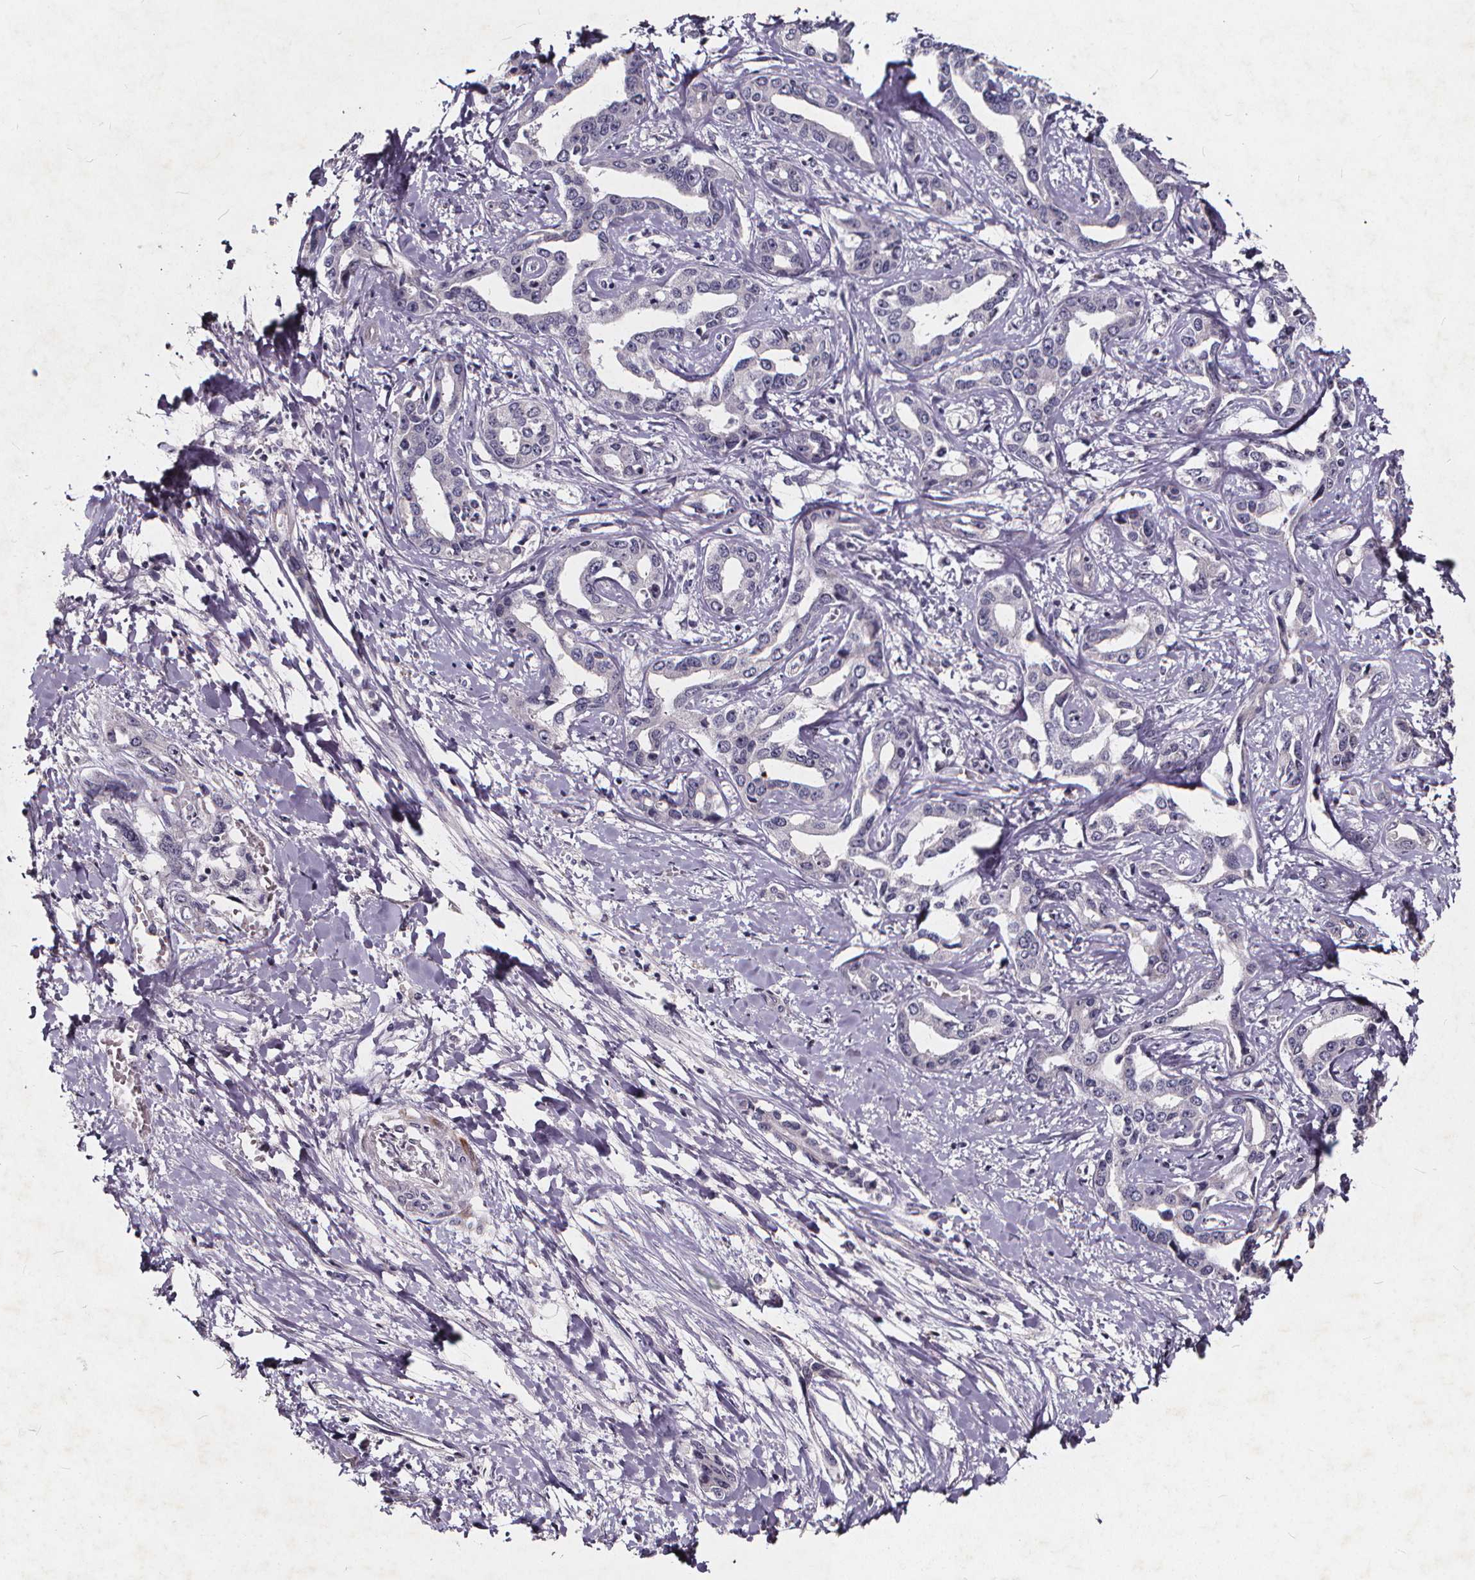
{"staining": {"intensity": "negative", "quantity": "none", "location": "none"}, "tissue": "liver cancer", "cell_type": "Tumor cells", "image_type": "cancer", "snomed": [{"axis": "morphology", "description": "Cholangiocarcinoma"}, {"axis": "topography", "description": "Liver"}], "caption": "Immunohistochemistry (IHC) of liver cholangiocarcinoma reveals no positivity in tumor cells. Brightfield microscopy of IHC stained with DAB (brown) and hematoxylin (blue), captured at high magnification.", "gene": "TSPAN14", "patient": {"sex": "male", "age": 59}}